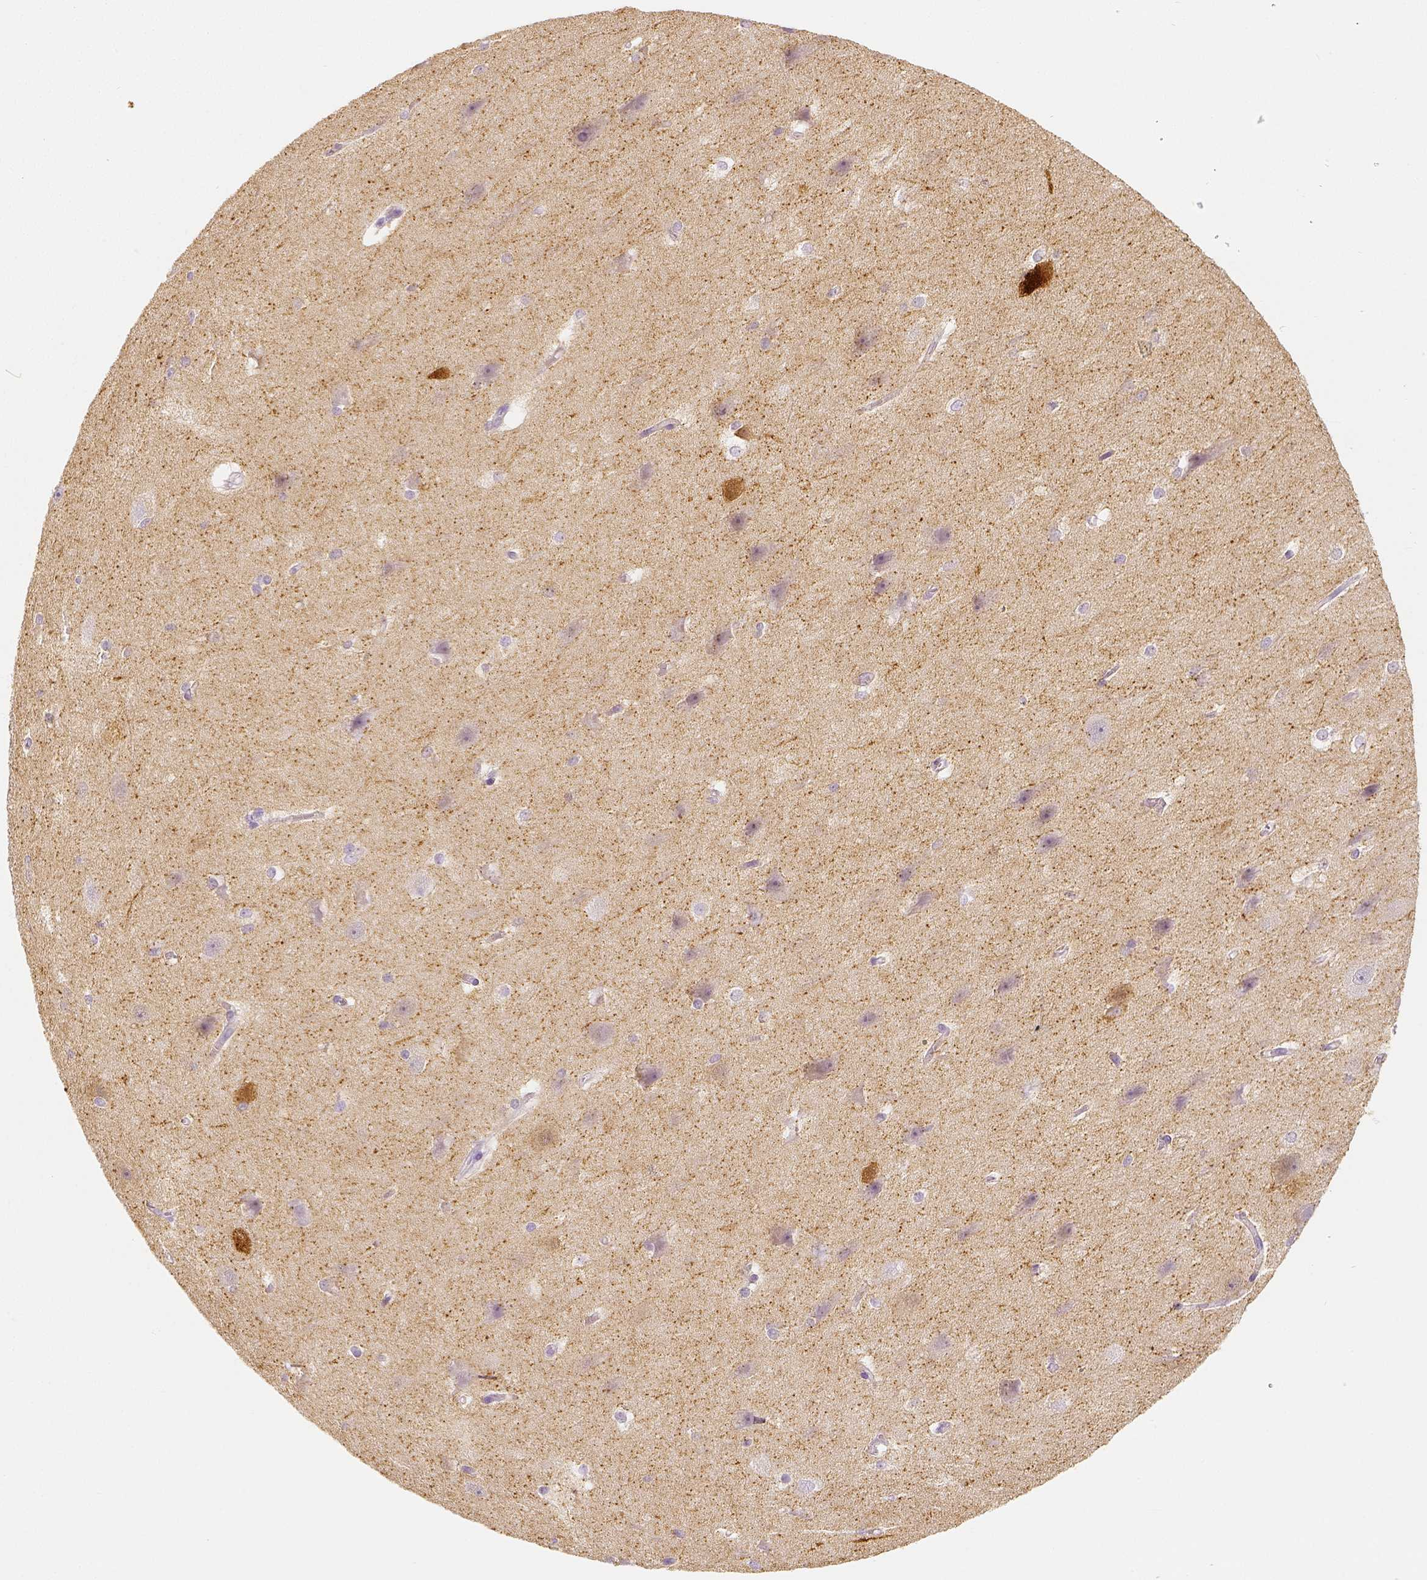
{"staining": {"intensity": "negative", "quantity": "none", "location": "none"}, "tissue": "hippocampus", "cell_type": "Glial cells", "image_type": "normal", "snomed": [{"axis": "morphology", "description": "Normal tissue, NOS"}, {"axis": "topography", "description": "Cerebral cortex"}, {"axis": "topography", "description": "Hippocampus"}], "caption": "Glial cells show no significant positivity in benign hippocampus. The staining was performed using DAB (3,3'-diaminobenzidine) to visualize the protein expression in brown, while the nuclei were stained in blue with hematoxylin (Magnification: 20x).", "gene": "NECAB2", "patient": {"sex": "female", "age": 19}}